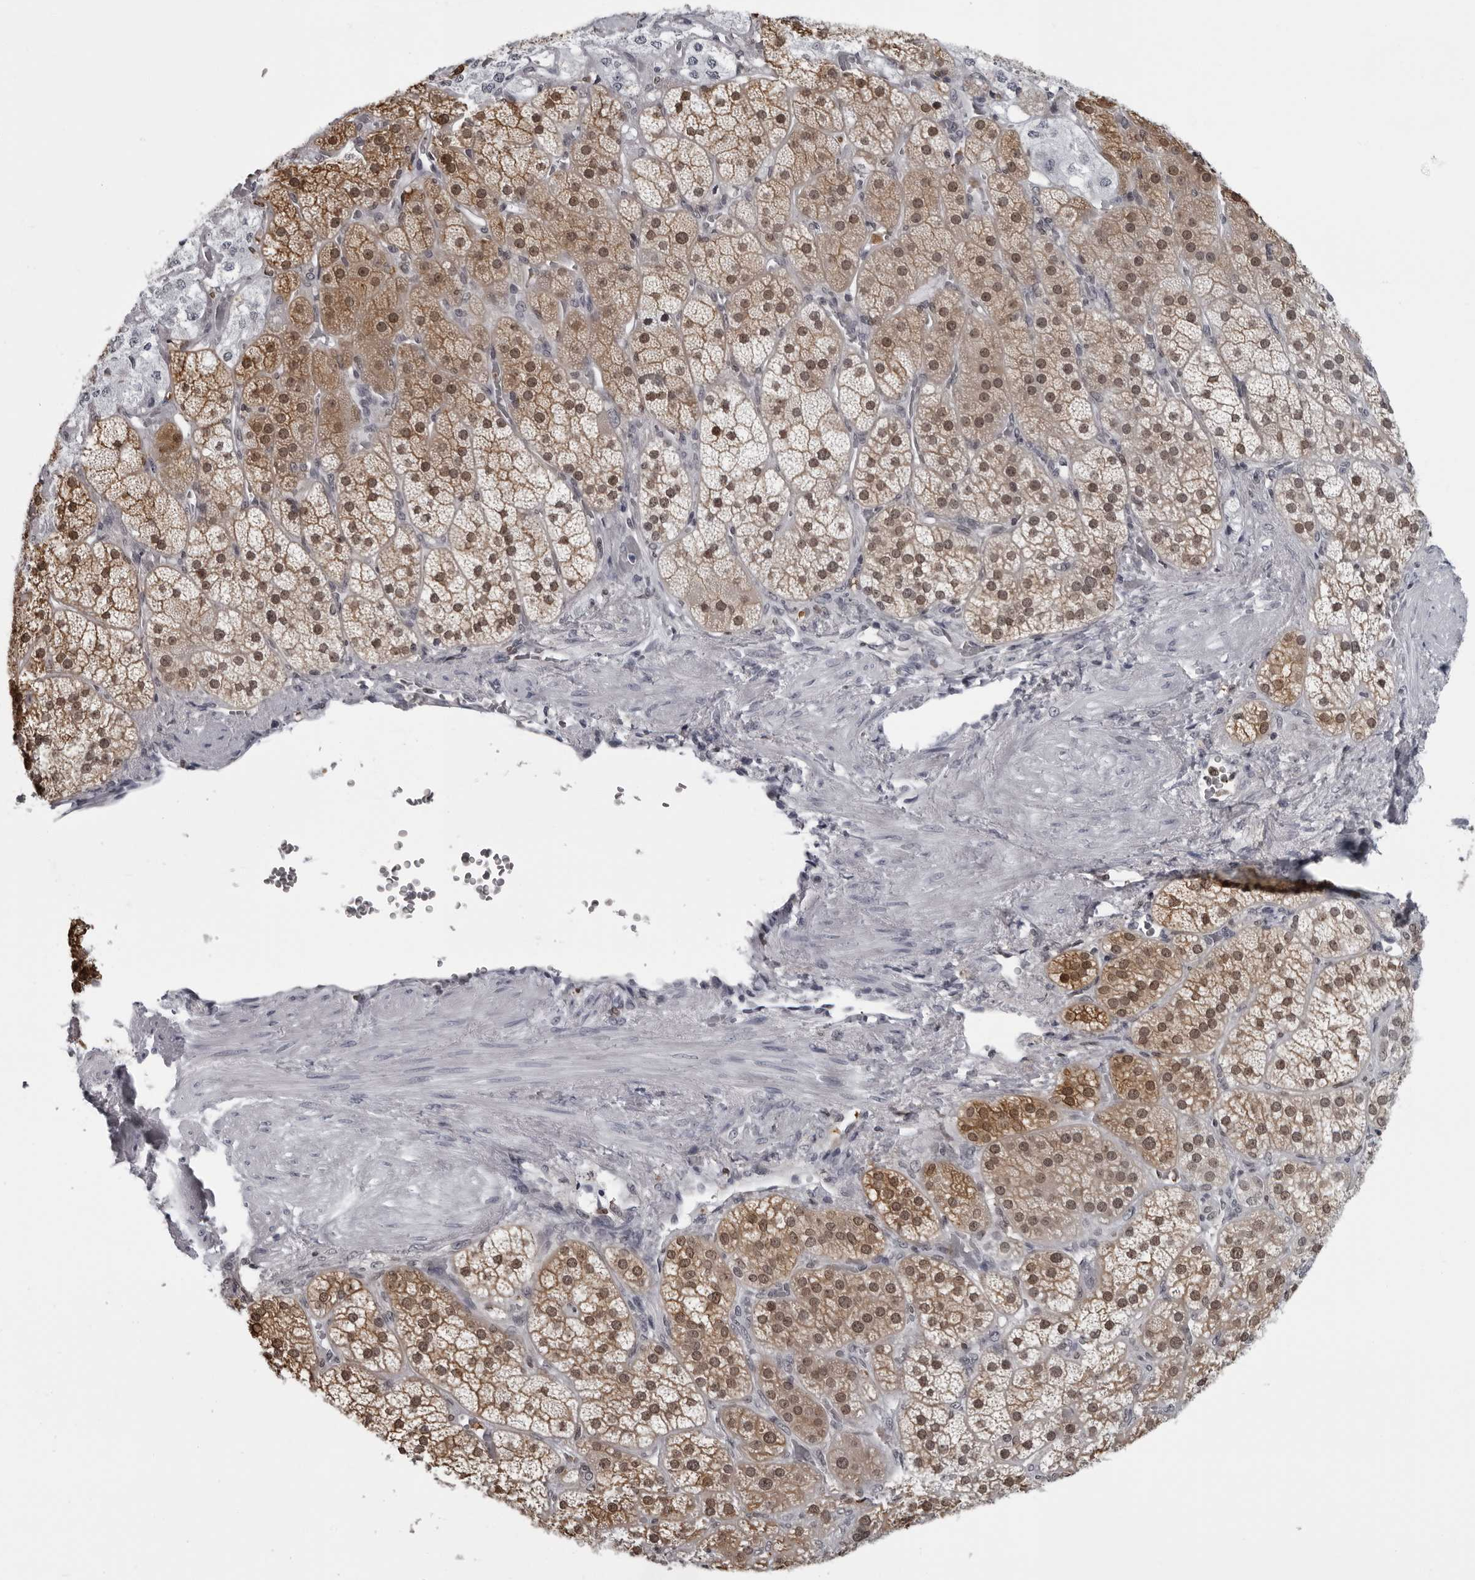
{"staining": {"intensity": "moderate", "quantity": ">75%", "location": "cytoplasmic/membranous,nuclear"}, "tissue": "adrenal gland", "cell_type": "Glandular cells", "image_type": "normal", "snomed": [{"axis": "morphology", "description": "Normal tissue, NOS"}, {"axis": "topography", "description": "Adrenal gland"}], "caption": "Immunohistochemistry (IHC) photomicrograph of normal adrenal gland: human adrenal gland stained using immunohistochemistry (IHC) displays medium levels of moderate protein expression localized specifically in the cytoplasmic/membranous,nuclear of glandular cells, appearing as a cytoplasmic/membranous,nuclear brown color.", "gene": "LZIC", "patient": {"sex": "male", "age": 57}}